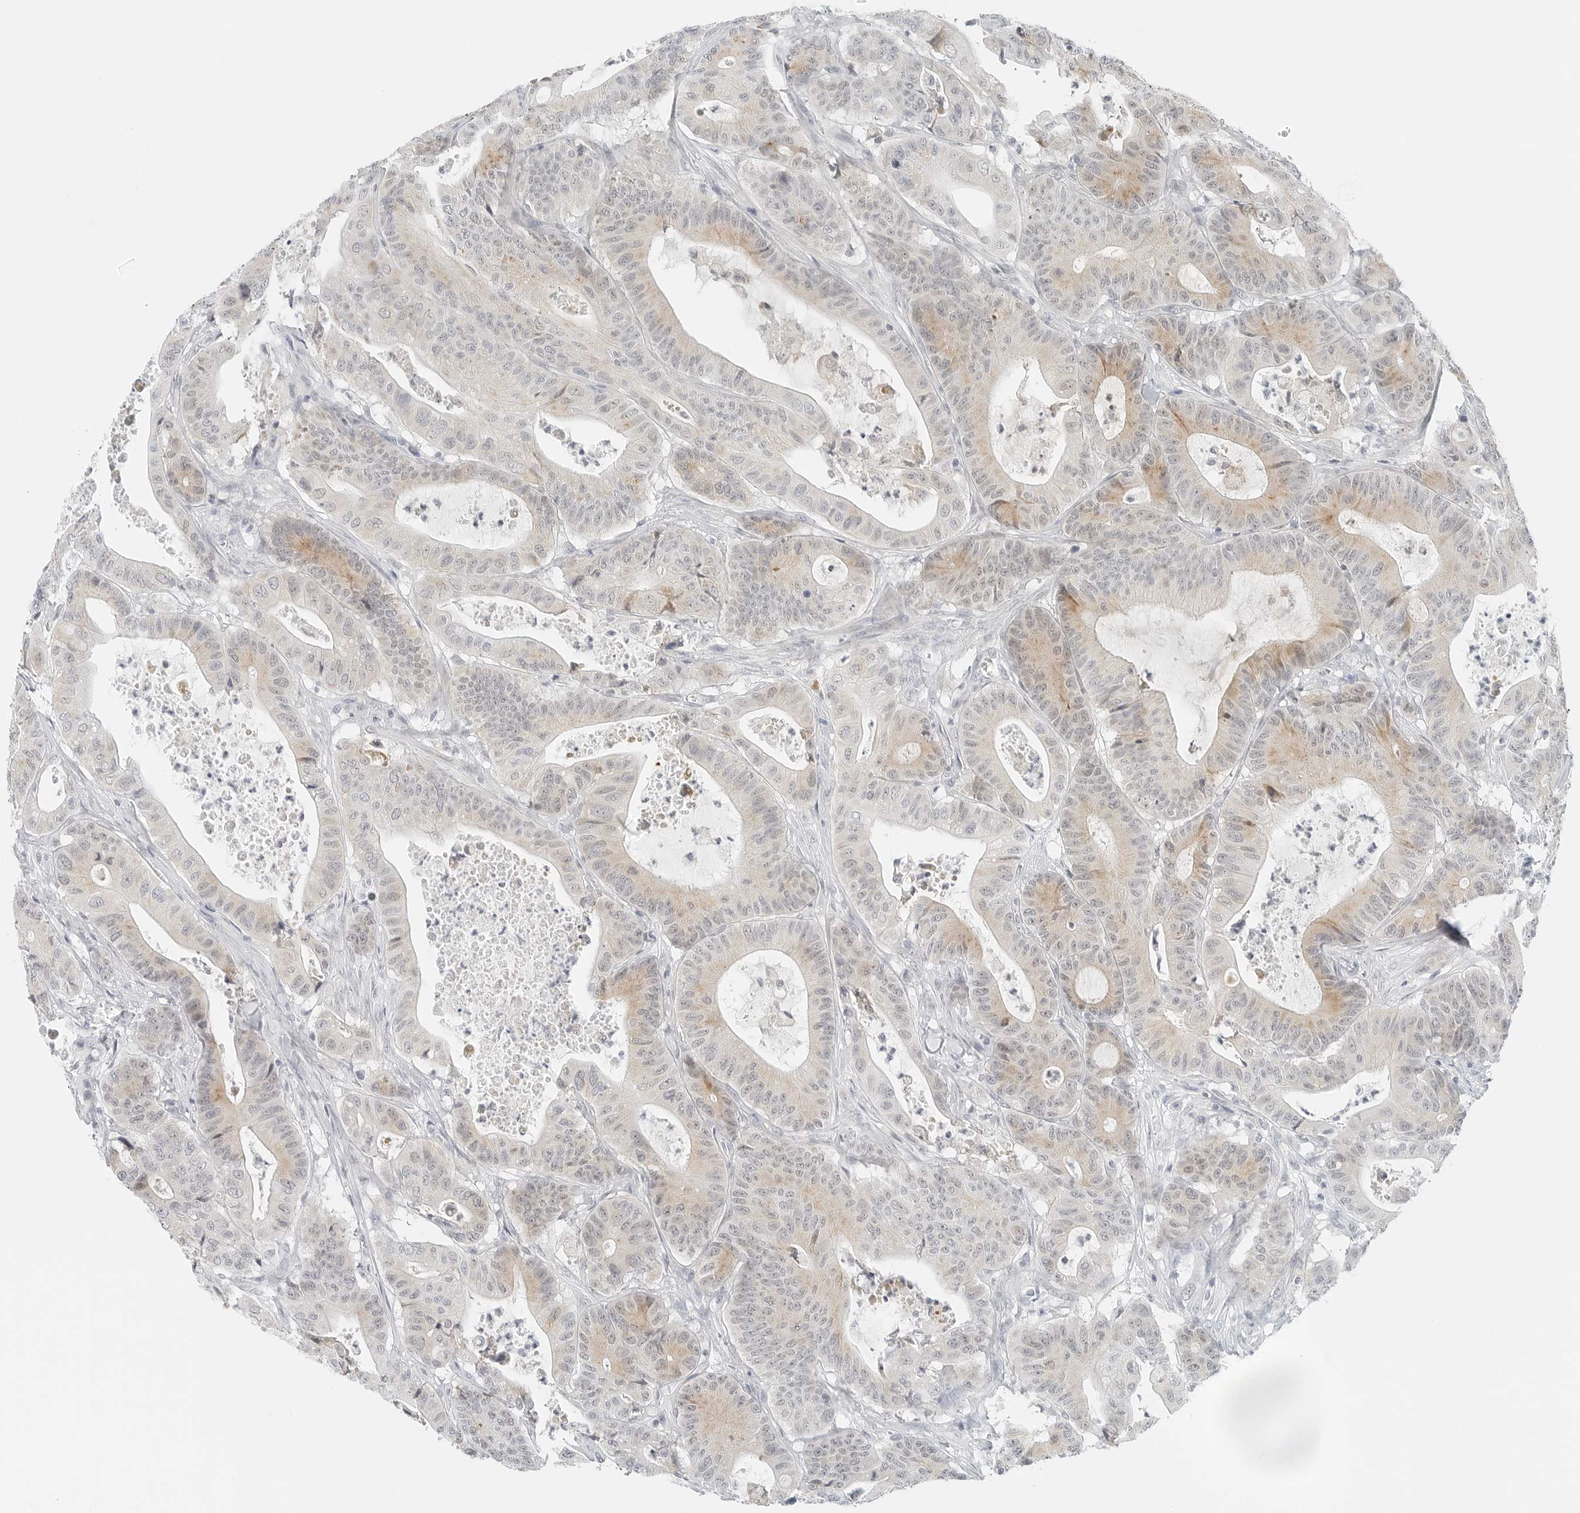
{"staining": {"intensity": "weak", "quantity": "25%-75%", "location": "cytoplasmic/membranous"}, "tissue": "colorectal cancer", "cell_type": "Tumor cells", "image_type": "cancer", "snomed": [{"axis": "morphology", "description": "Adenocarcinoma, NOS"}, {"axis": "topography", "description": "Colon"}], "caption": "Colorectal cancer (adenocarcinoma) stained for a protein reveals weak cytoplasmic/membranous positivity in tumor cells.", "gene": "CCSAP", "patient": {"sex": "female", "age": 84}}